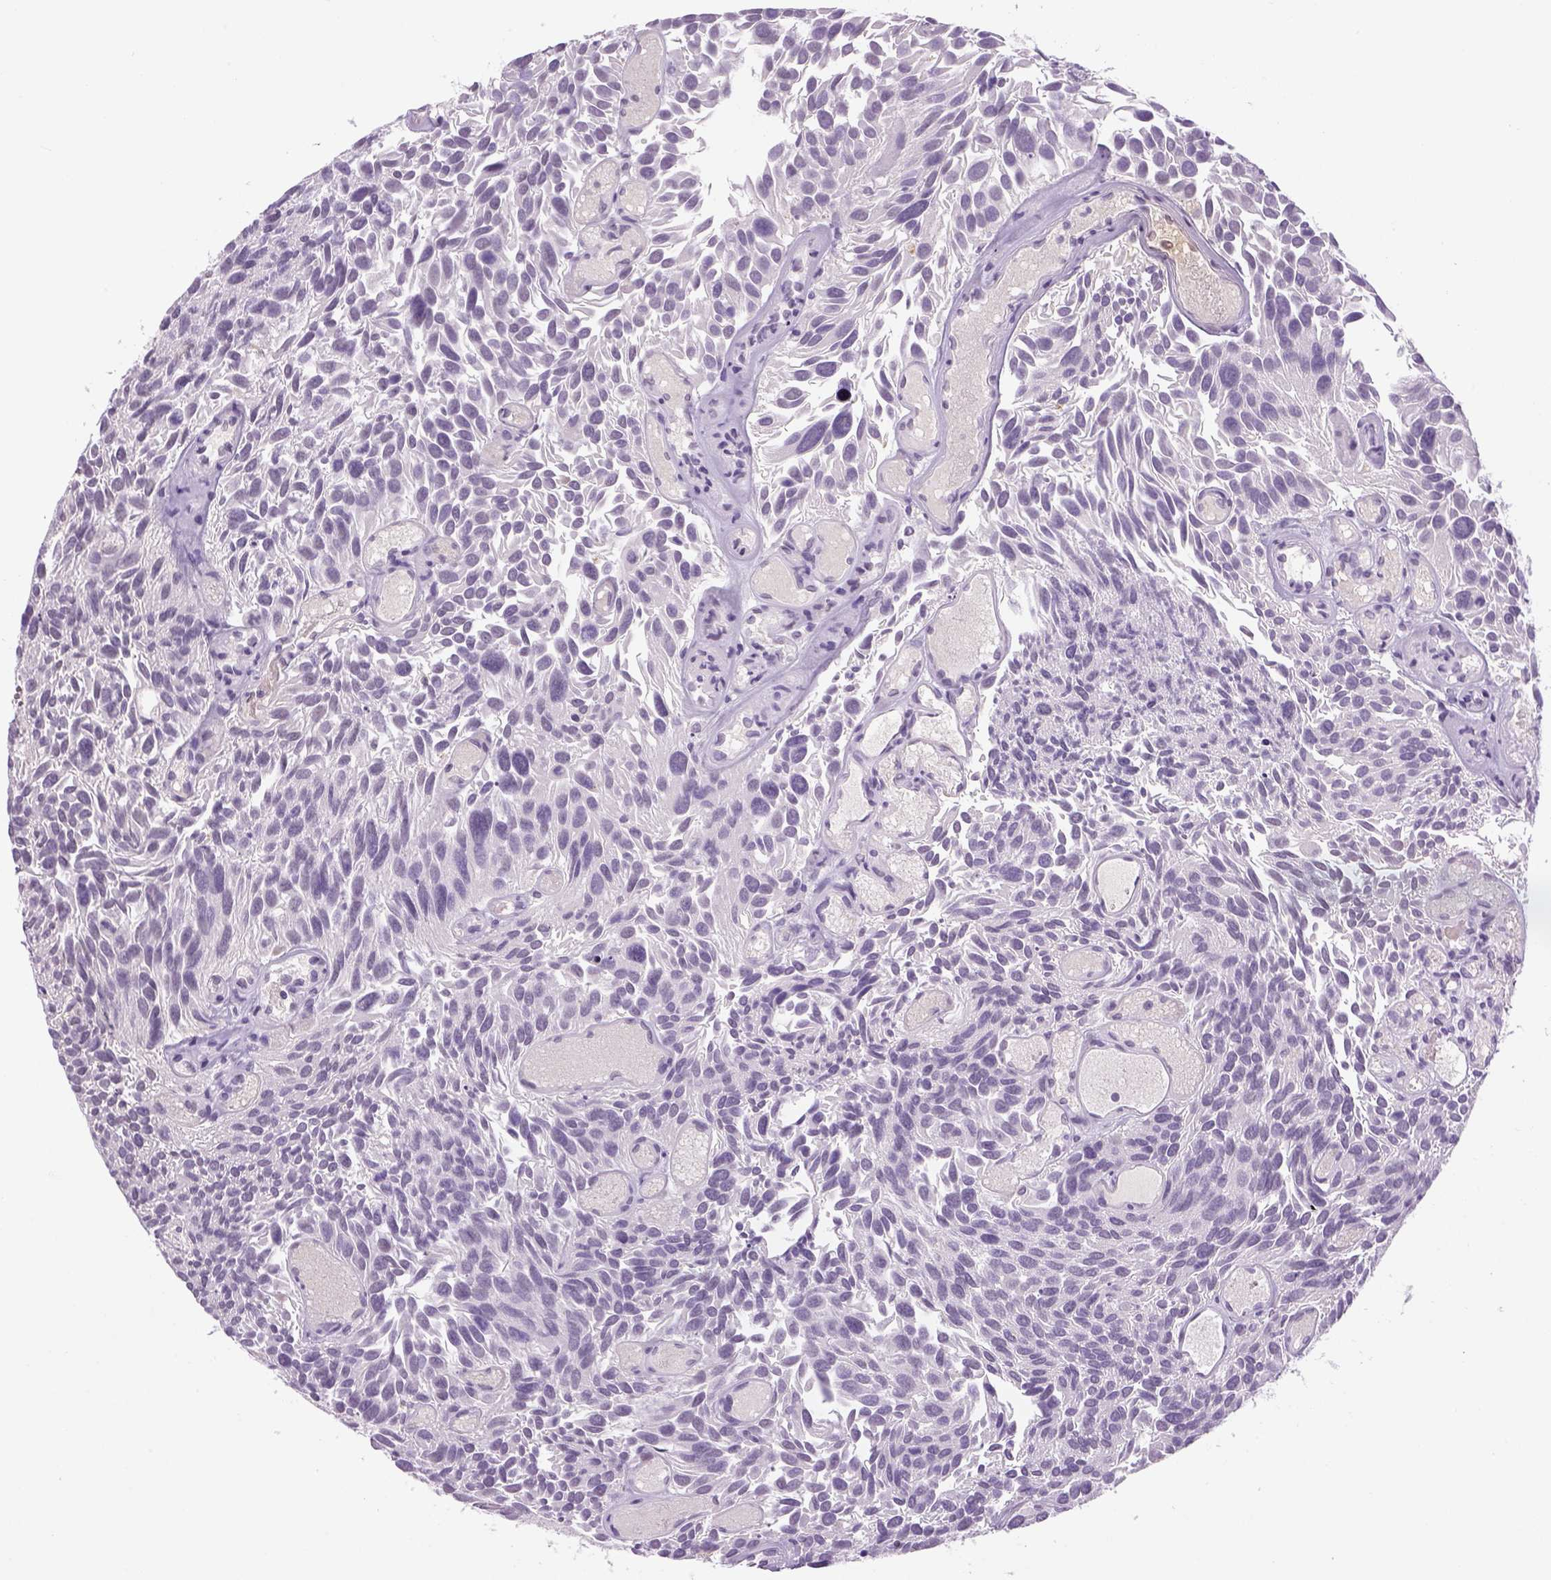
{"staining": {"intensity": "negative", "quantity": "none", "location": "none"}, "tissue": "urothelial cancer", "cell_type": "Tumor cells", "image_type": "cancer", "snomed": [{"axis": "morphology", "description": "Urothelial carcinoma, Low grade"}, {"axis": "topography", "description": "Urinary bladder"}], "caption": "Immunohistochemical staining of human urothelial cancer displays no significant expression in tumor cells.", "gene": "DBH", "patient": {"sex": "female", "age": 69}}